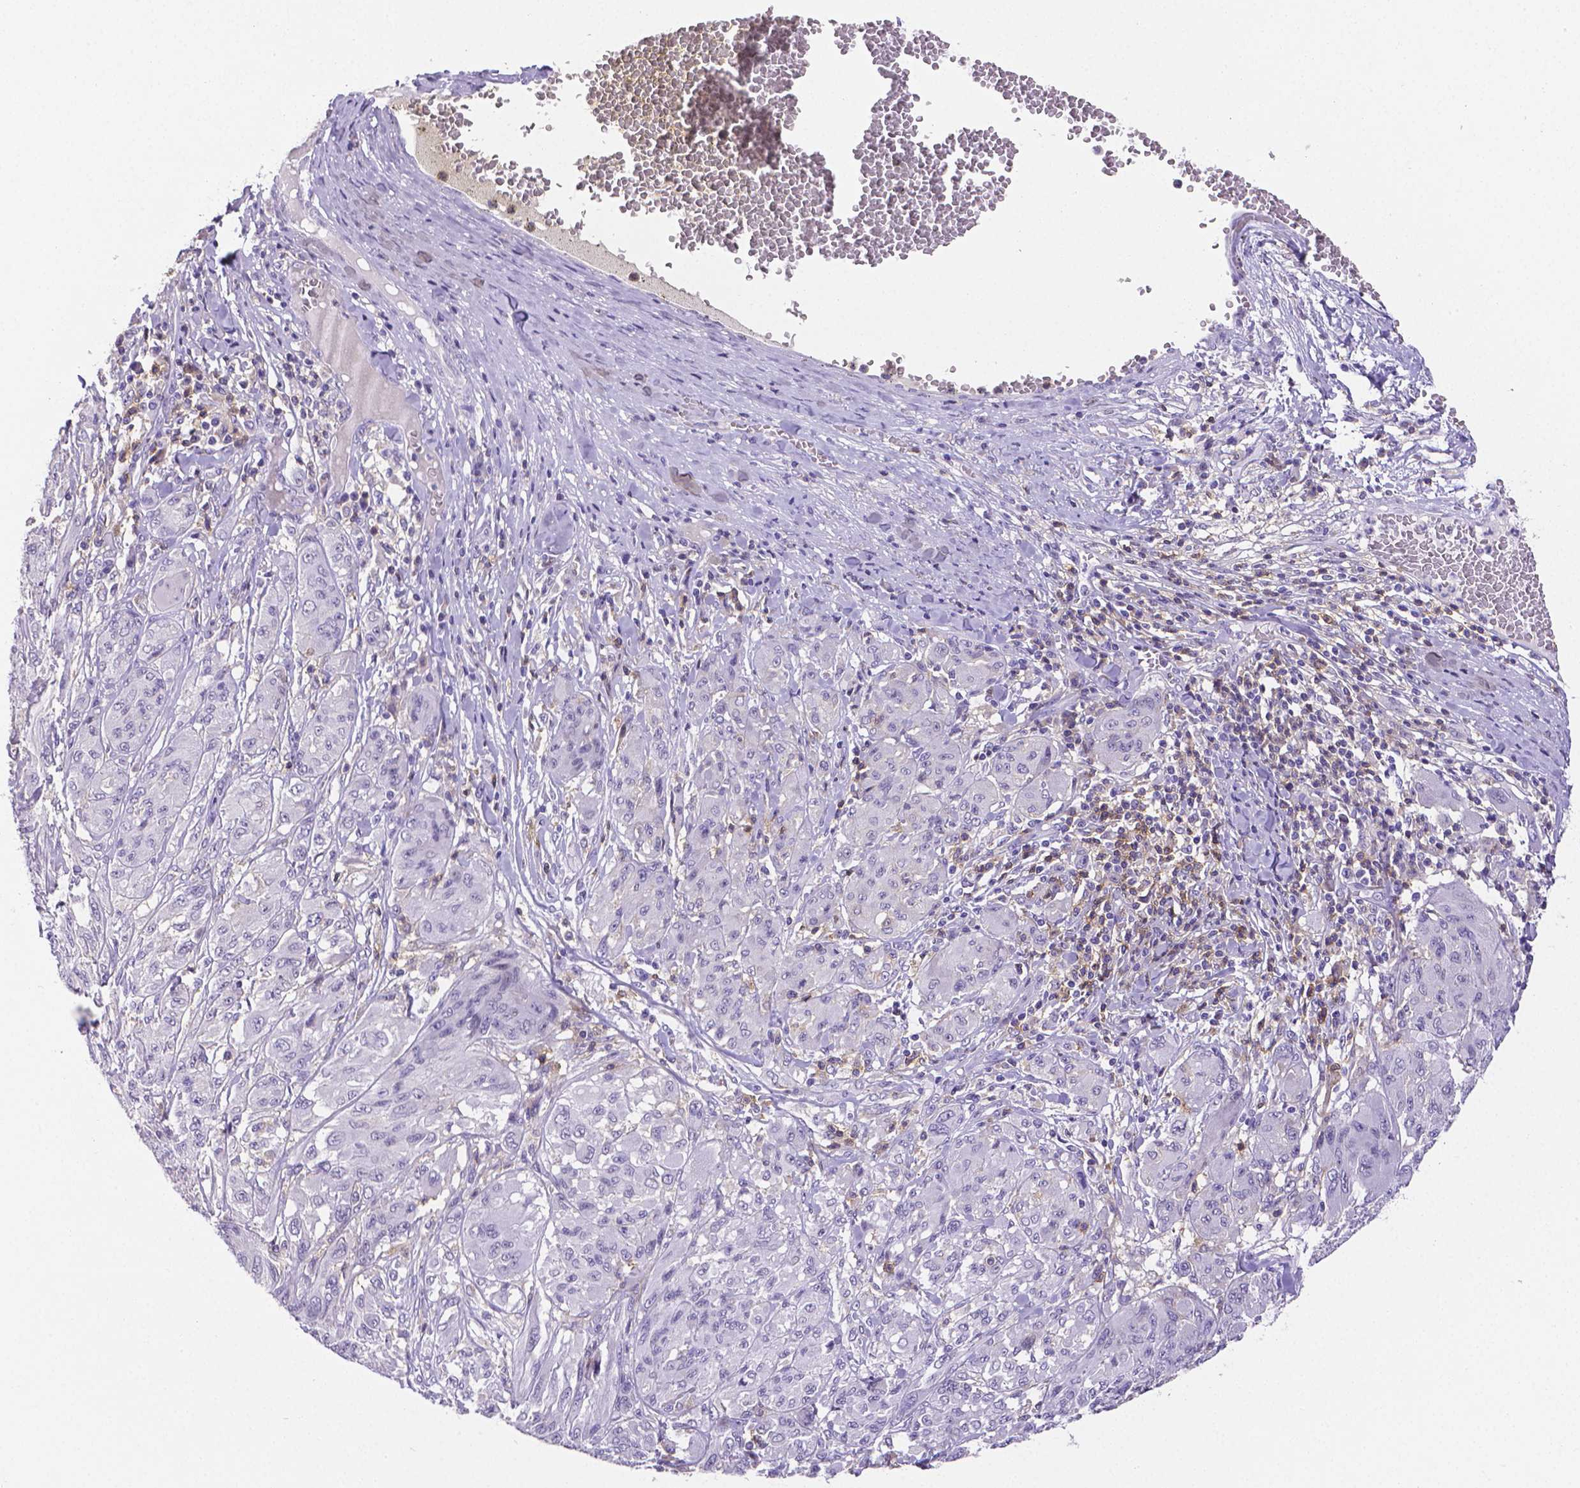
{"staining": {"intensity": "negative", "quantity": "none", "location": "none"}, "tissue": "melanoma", "cell_type": "Tumor cells", "image_type": "cancer", "snomed": [{"axis": "morphology", "description": "Malignant melanoma, NOS"}, {"axis": "topography", "description": "Skin"}], "caption": "Melanoma was stained to show a protein in brown. There is no significant expression in tumor cells.", "gene": "CD4", "patient": {"sex": "female", "age": 91}}